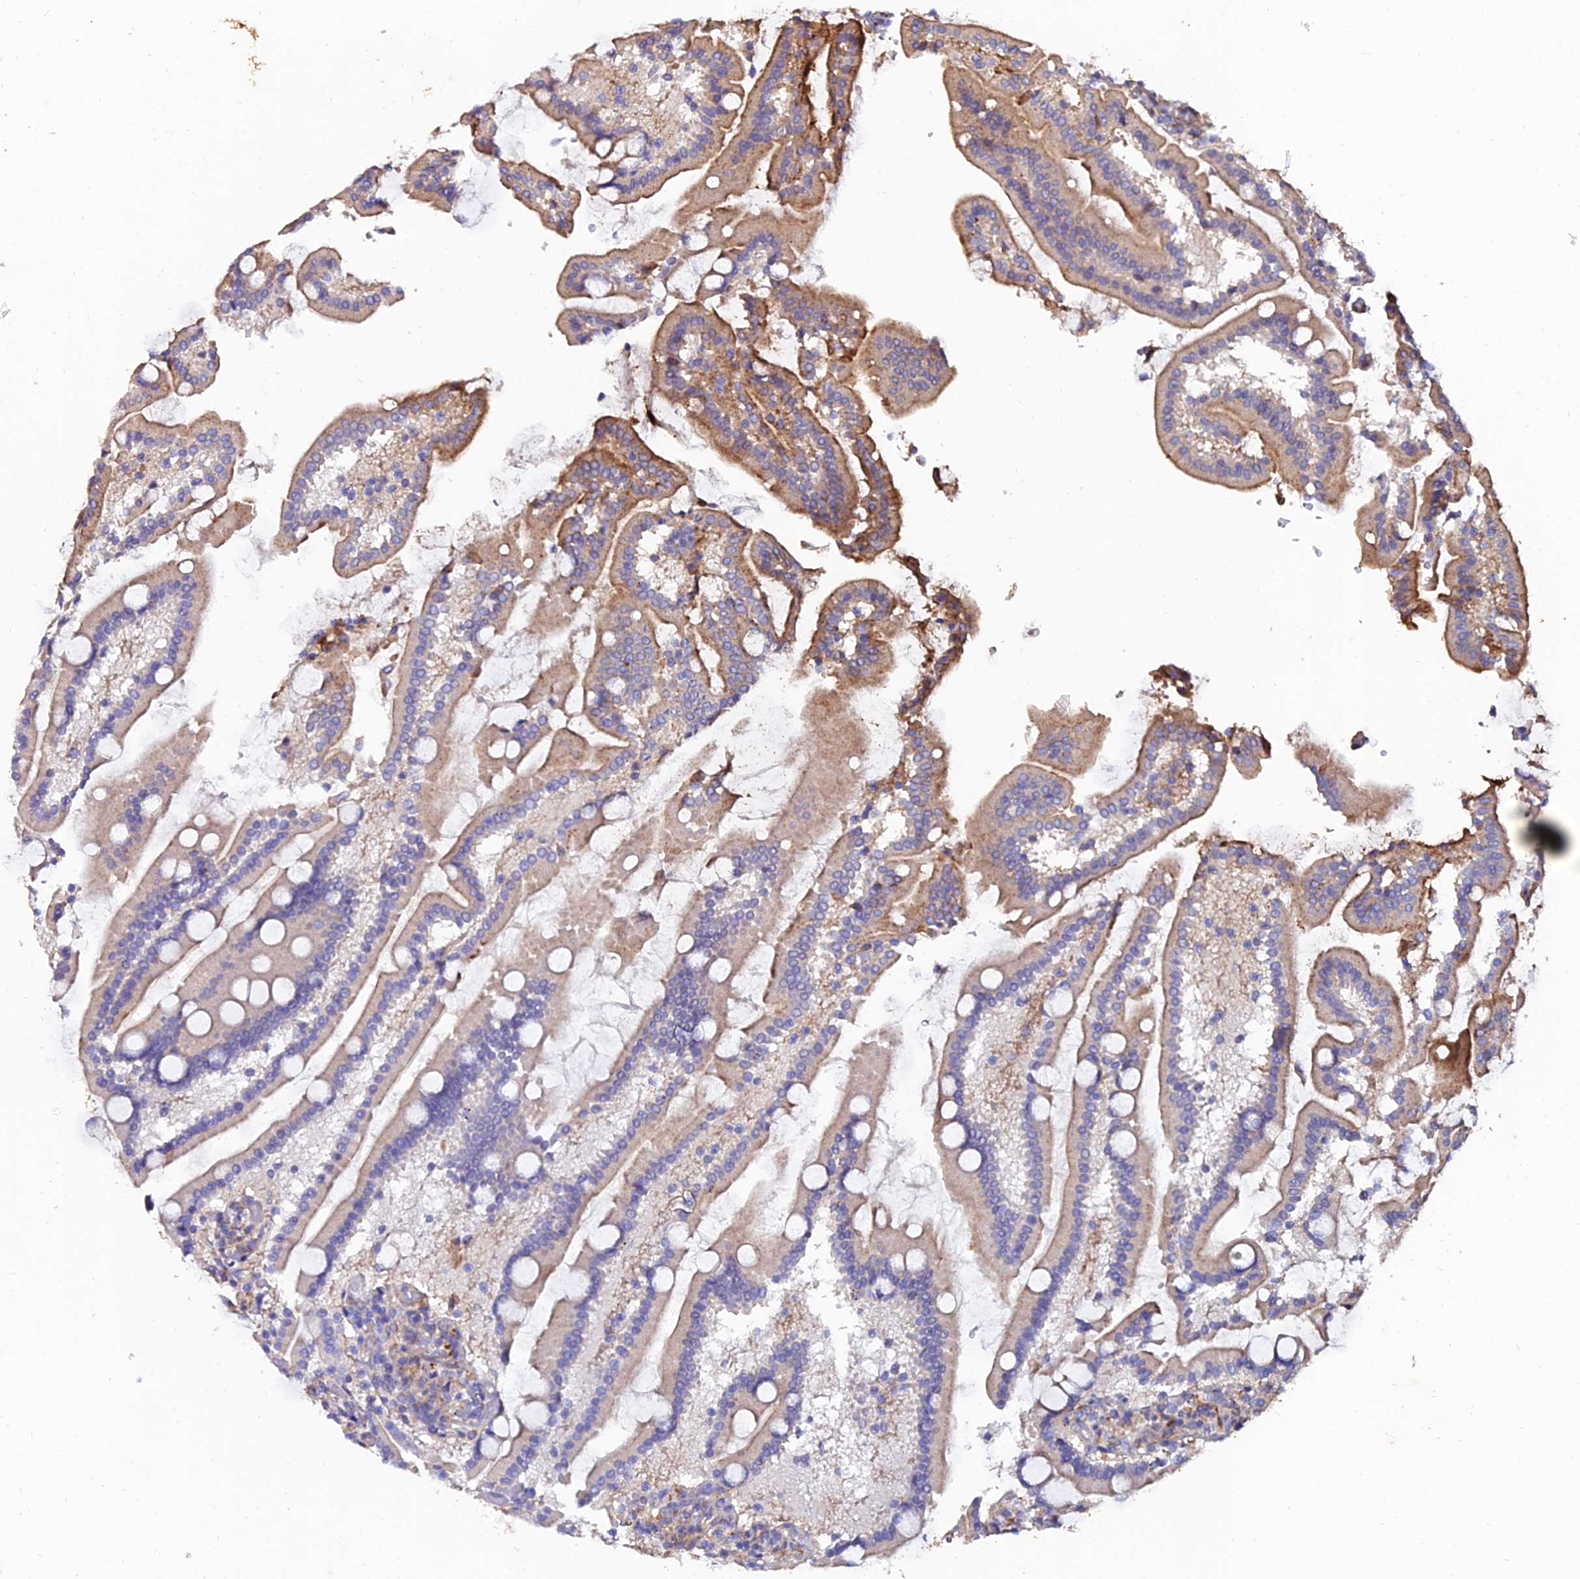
{"staining": {"intensity": "weak", "quantity": "25%-75%", "location": "cytoplasmic/membranous"}, "tissue": "duodenum", "cell_type": "Glandular cells", "image_type": "normal", "snomed": [{"axis": "morphology", "description": "Normal tissue, NOS"}, {"axis": "topography", "description": "Duodenum"}], "caption": "Brown immunohistochemical staining in normal human duodenum displays weak cytoplasmic/membranous positivity in about 25%-75% of glandular cells.", "gene": "C6", "patient": {"sex": "male", "age": 55}}